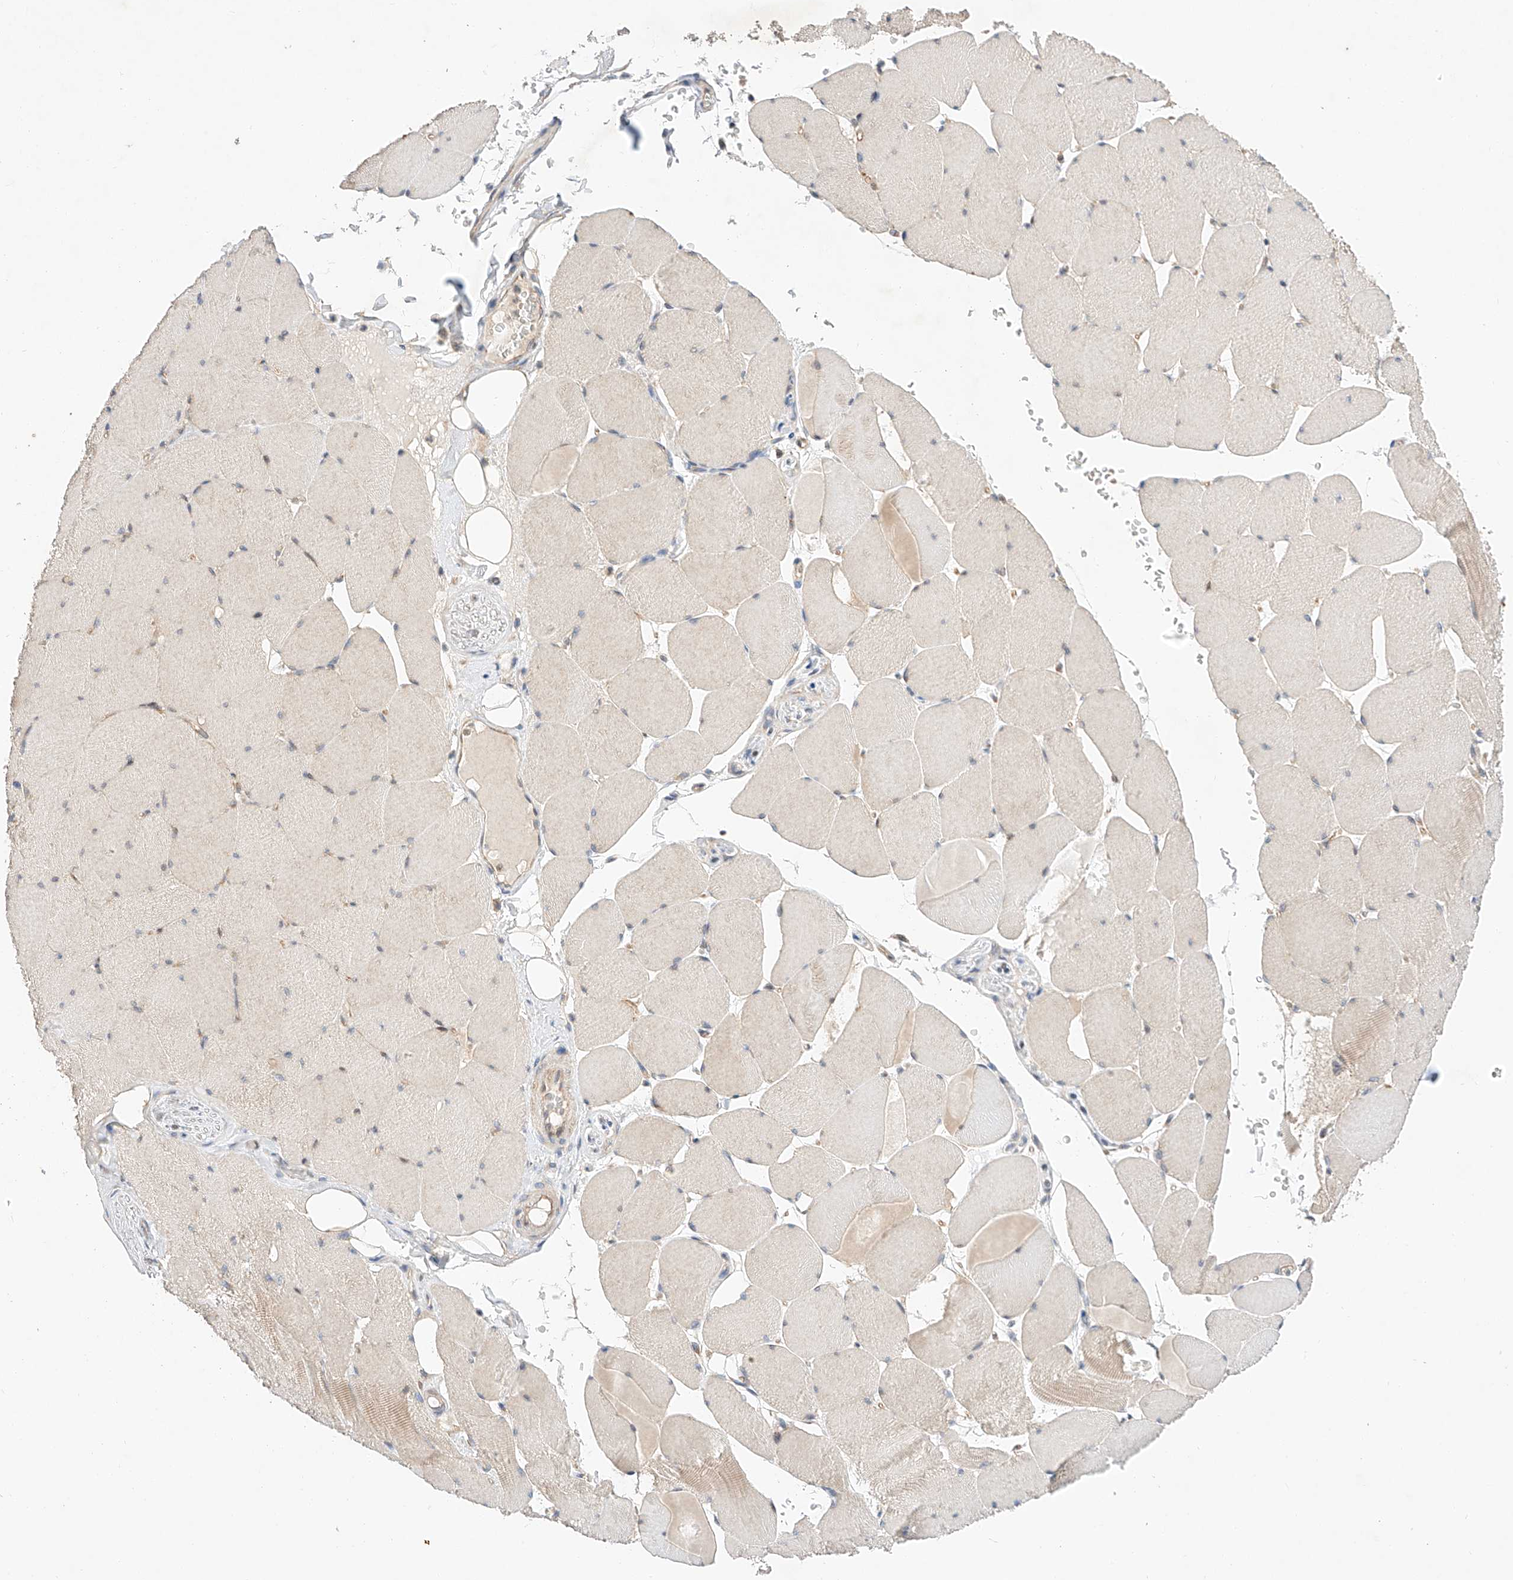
{"staining": {"intensity": "weak", "quantity": "<25%", "location": "cytoplasmic/membranous"}, "tissue": "skeletal muscle", "cell_type": "Myocytes", "image_type": "normal", "snomed": [{"axis": "morphology", "description": "Normal tissue, NOS"}, {"axis": "topography", "description": "Skeletal muscle"}, {"axis": "topography", "description": "Head-Neck"}], "caption": "This is an IHC image of benign human skeletal muscle. There is no positivity in myocytes.", "gene": "C6orf118", "patient": {"sex": "male", "age": 66}}